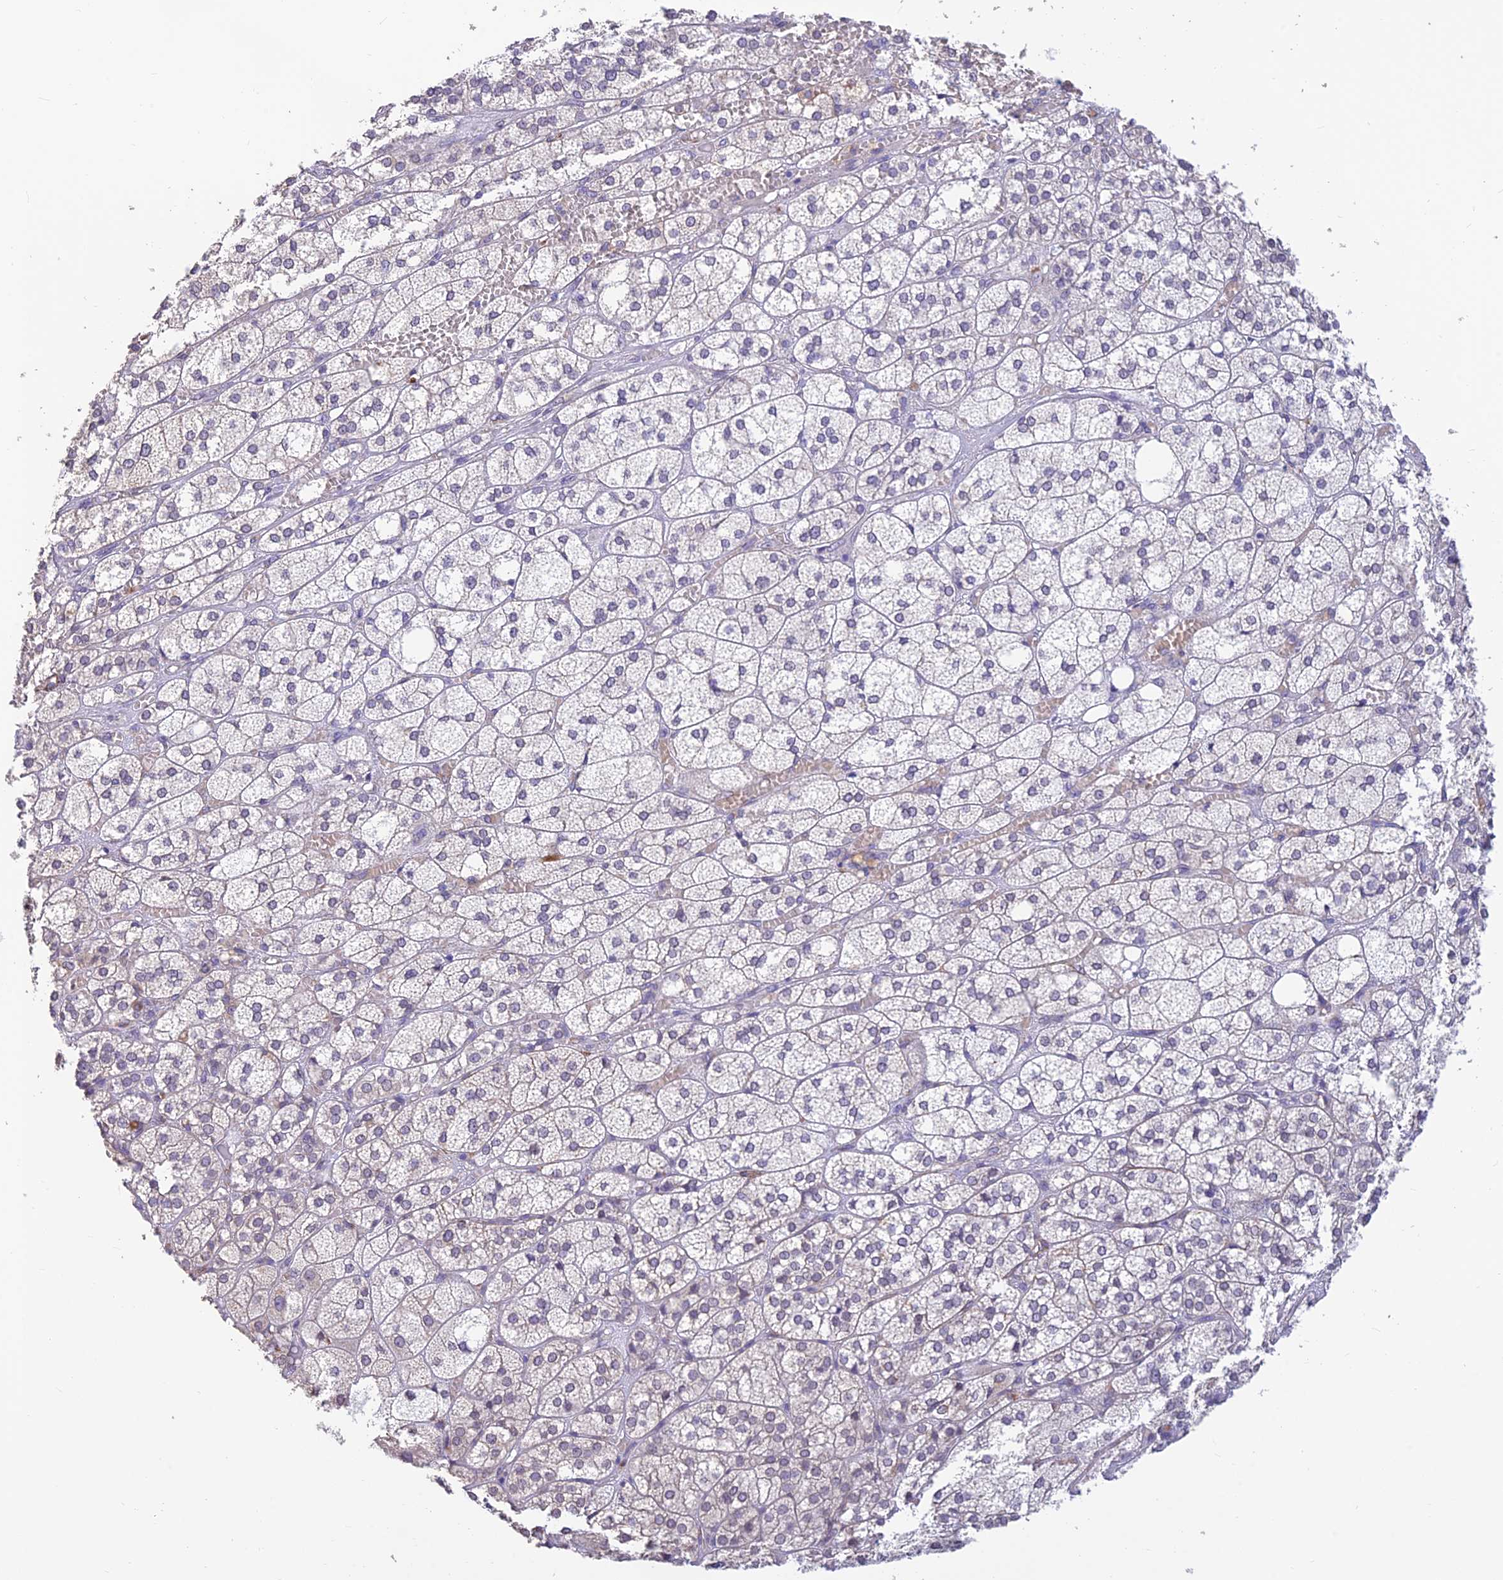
{"staining": {"intensity": "weak", "quantity": "<25%", "location": "cytoplasmic/membranous"}, "tissue": "adrenal gland", "cell_type": "Glandular cells", "image_type": "normal", "snomed": [{"axis": "morphology", "description": "Normal tissue, NOS"}, {"axis": "topography", "description": "Adrenal gland"}], "caption": "Glandular cells are negative for protein expression in normal human adrenal gland. The staining is performed using DAB brown chromogen with nuclei counter-stained in using hematoxylin.", "gene": "ALDH1L2", "patient": {"sex": "female", "age": 61}}